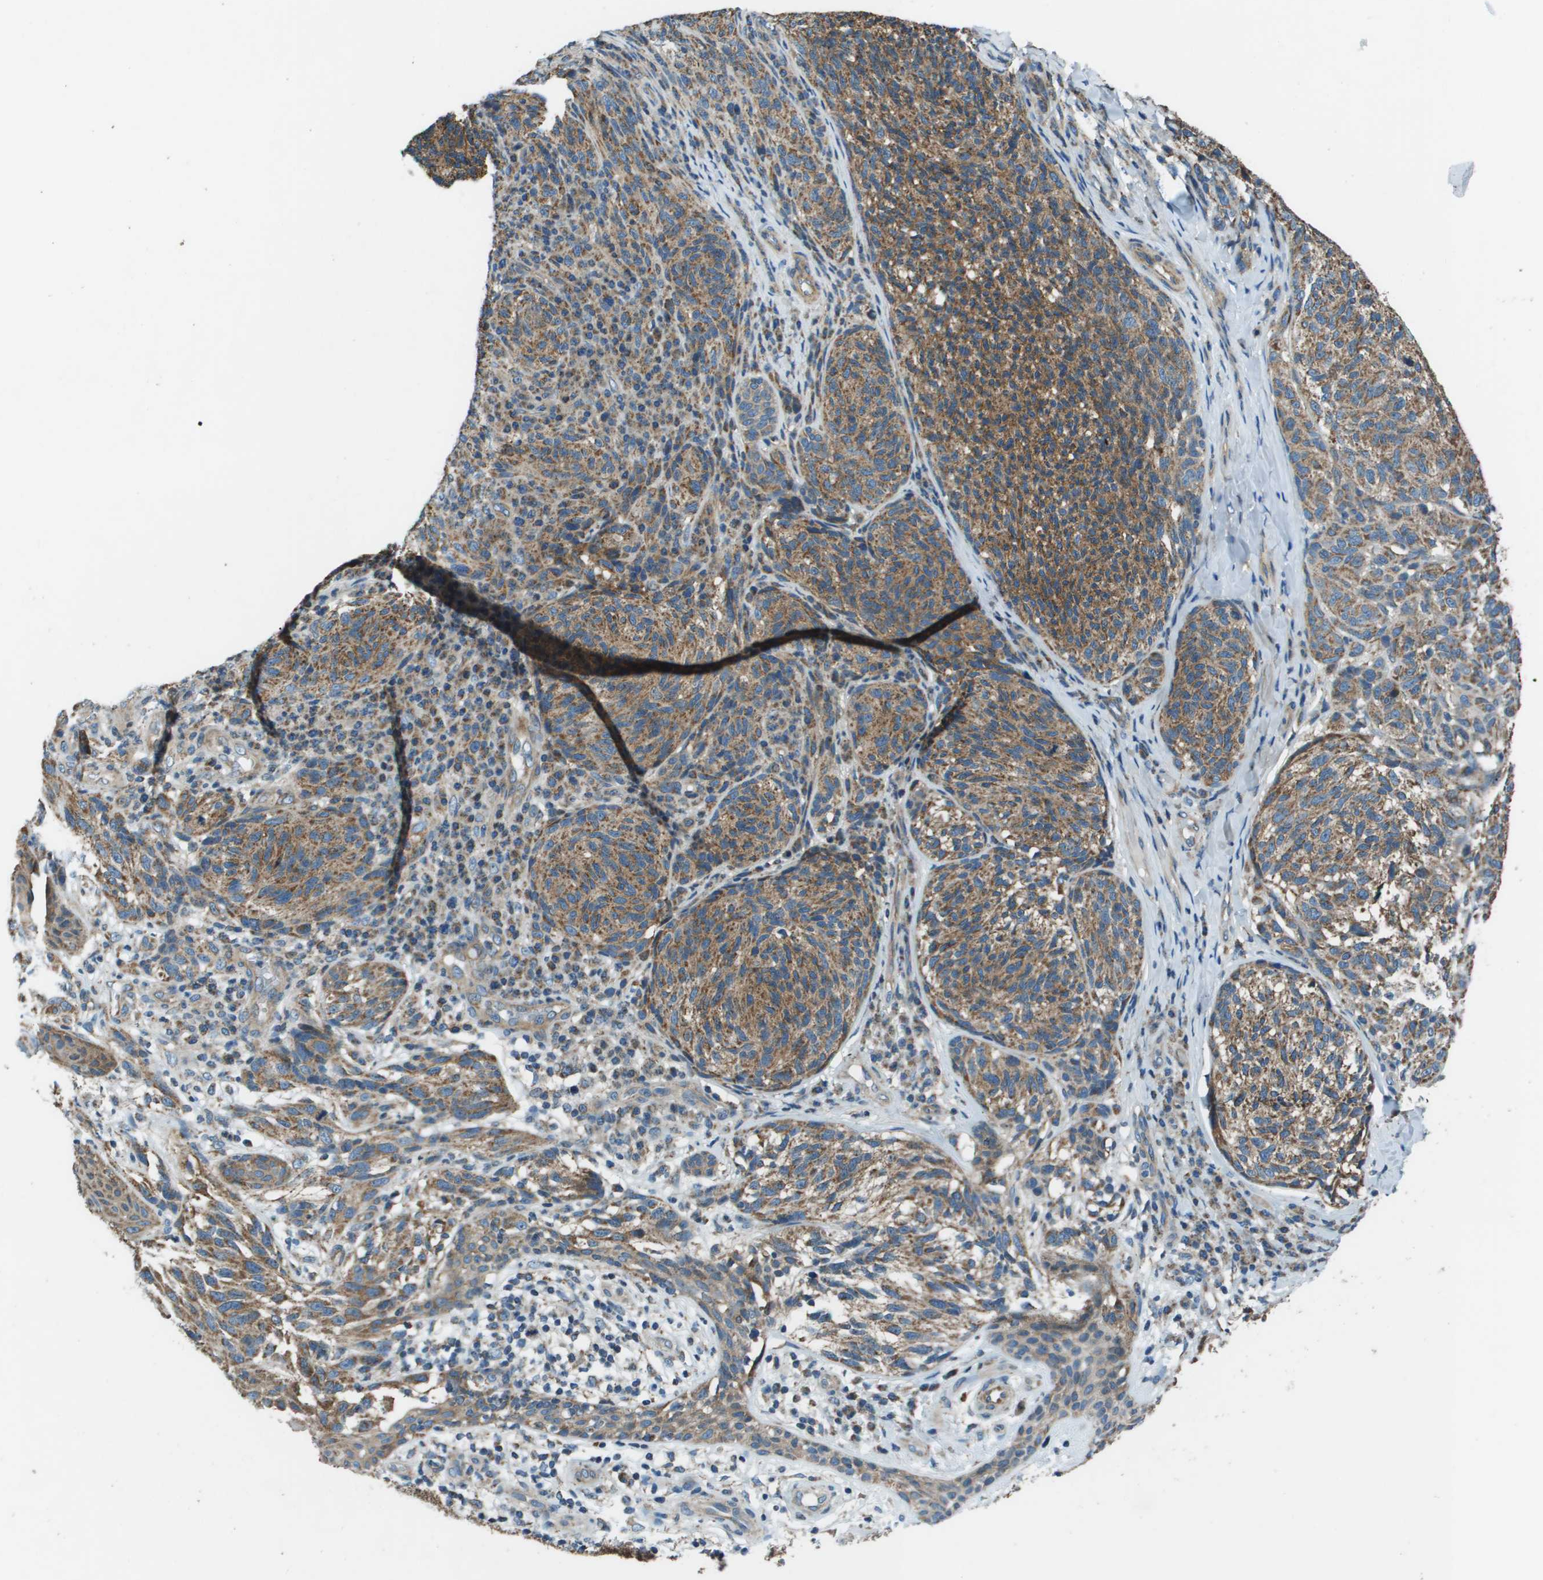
{"staining": {"intensity": "moderate", "quantity": ">75%", "location": "cytoplasmic/membranous"}, "tissue": "melanoma", "cell_type": "Tumor cells", "image_type": "cancer", "snomed": [{"axis": "morphology", "description": "Malignant melanoma, NOS"}, {"axis": "topography", "description": "Skin"}], "caption": "Moderate cytoplasmic/membranous staining is present in approximately >75% of tumor cells in malignant melanoma.", "gene": "TMEM51", "patient": {"sex": "female", "age": 73}}